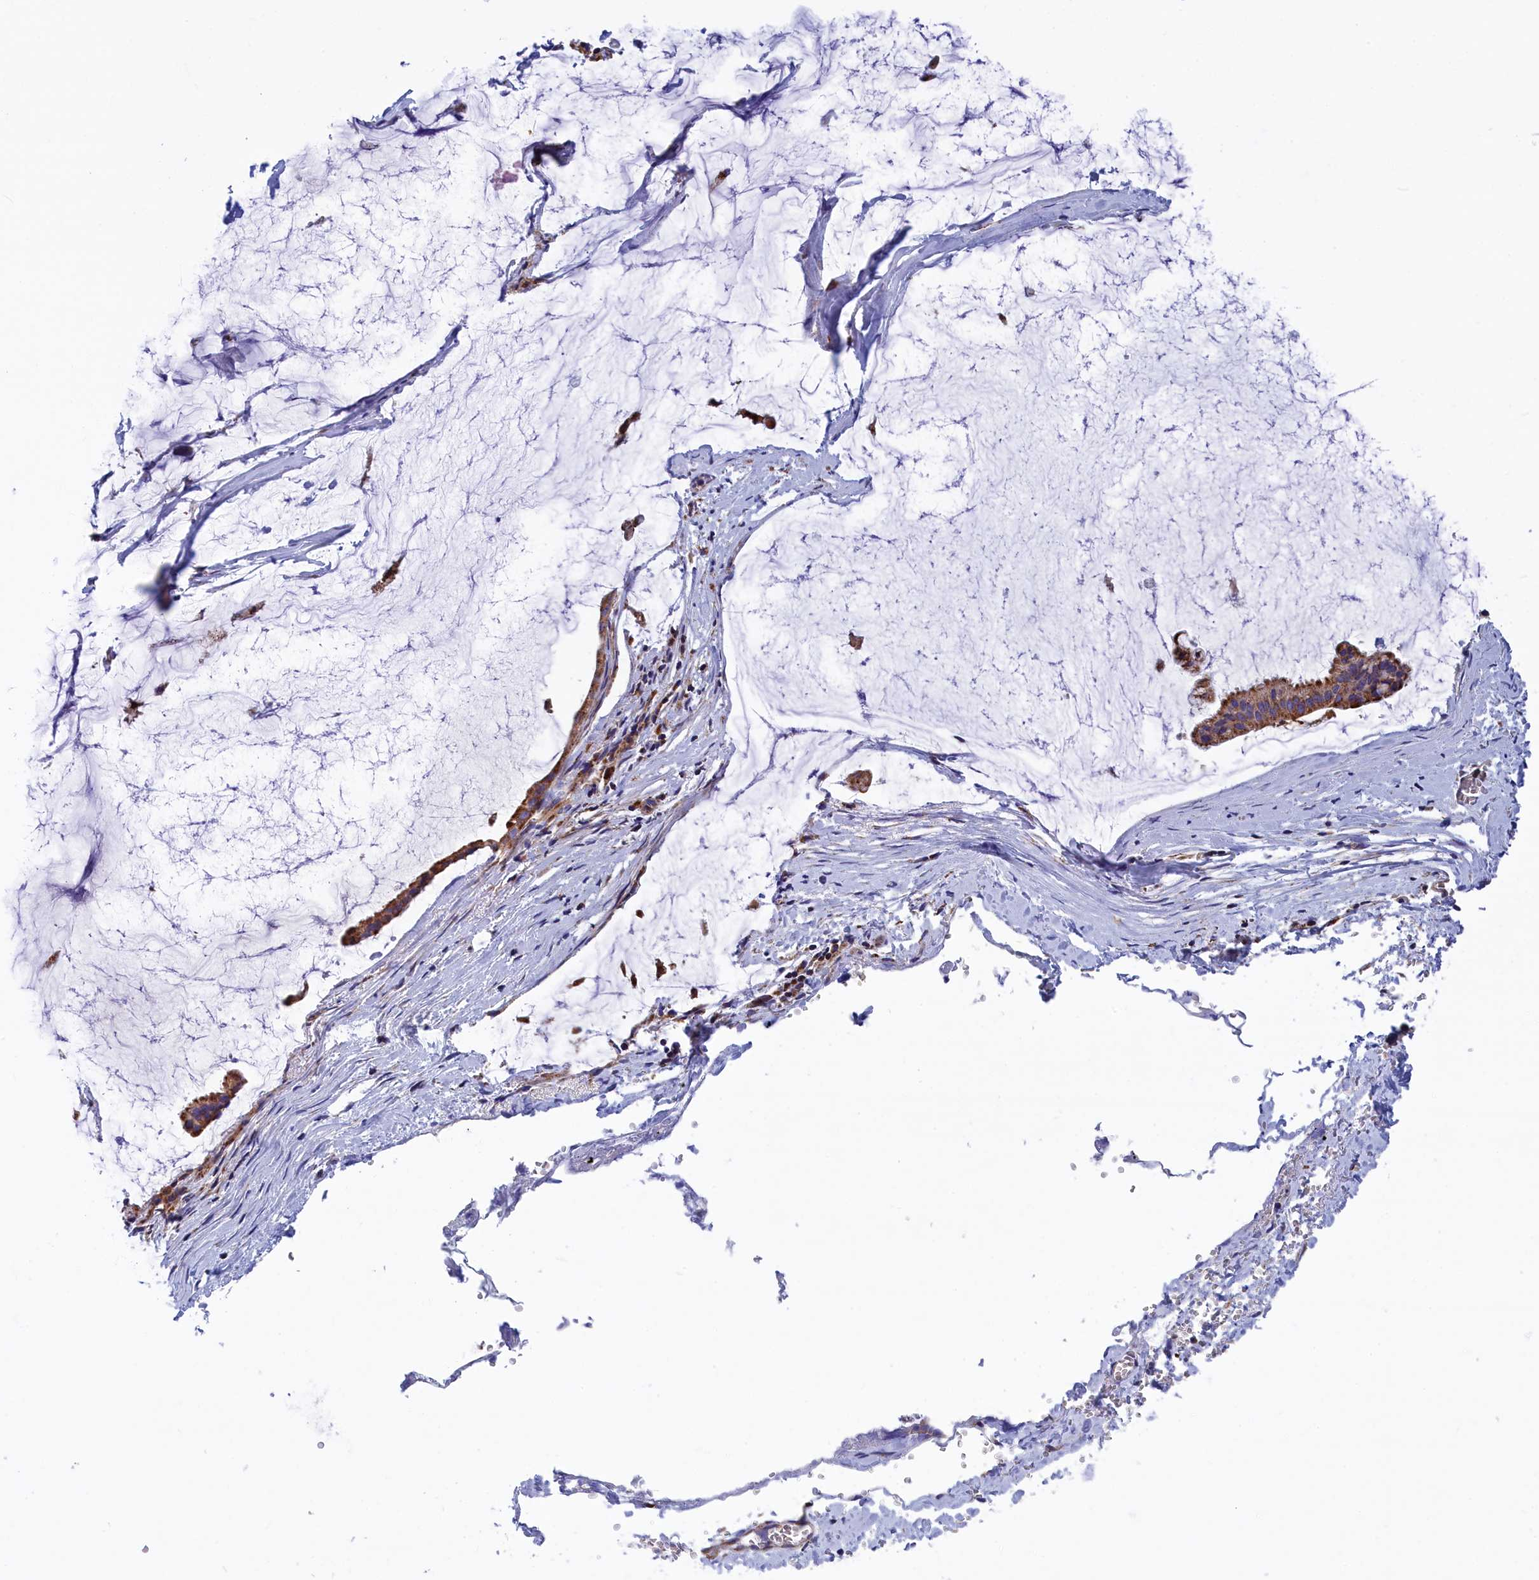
{"staining": {"intensity": "moderate", "quantity": ">75%", "location": "cytoplasmic/membranous"}, "tissue": "ovarian cancer", "cell_type": "Tumor cells", "image_type": "cancer", "snomed": [{"axis": "morphology", "description": "Cystadenocarcinoma, mucinous, NOS"}, {"axis": "topography", "description": "Ovary"}], "caption": "Protein expression analysis of human ovarian mucinous cystadenocarcinoma reveals moderate cytoplasmic/membranous expression in approximately >75% of tumor cells.", "gene": "WDR83", "patient": {"sex": "female", "age": 73}}